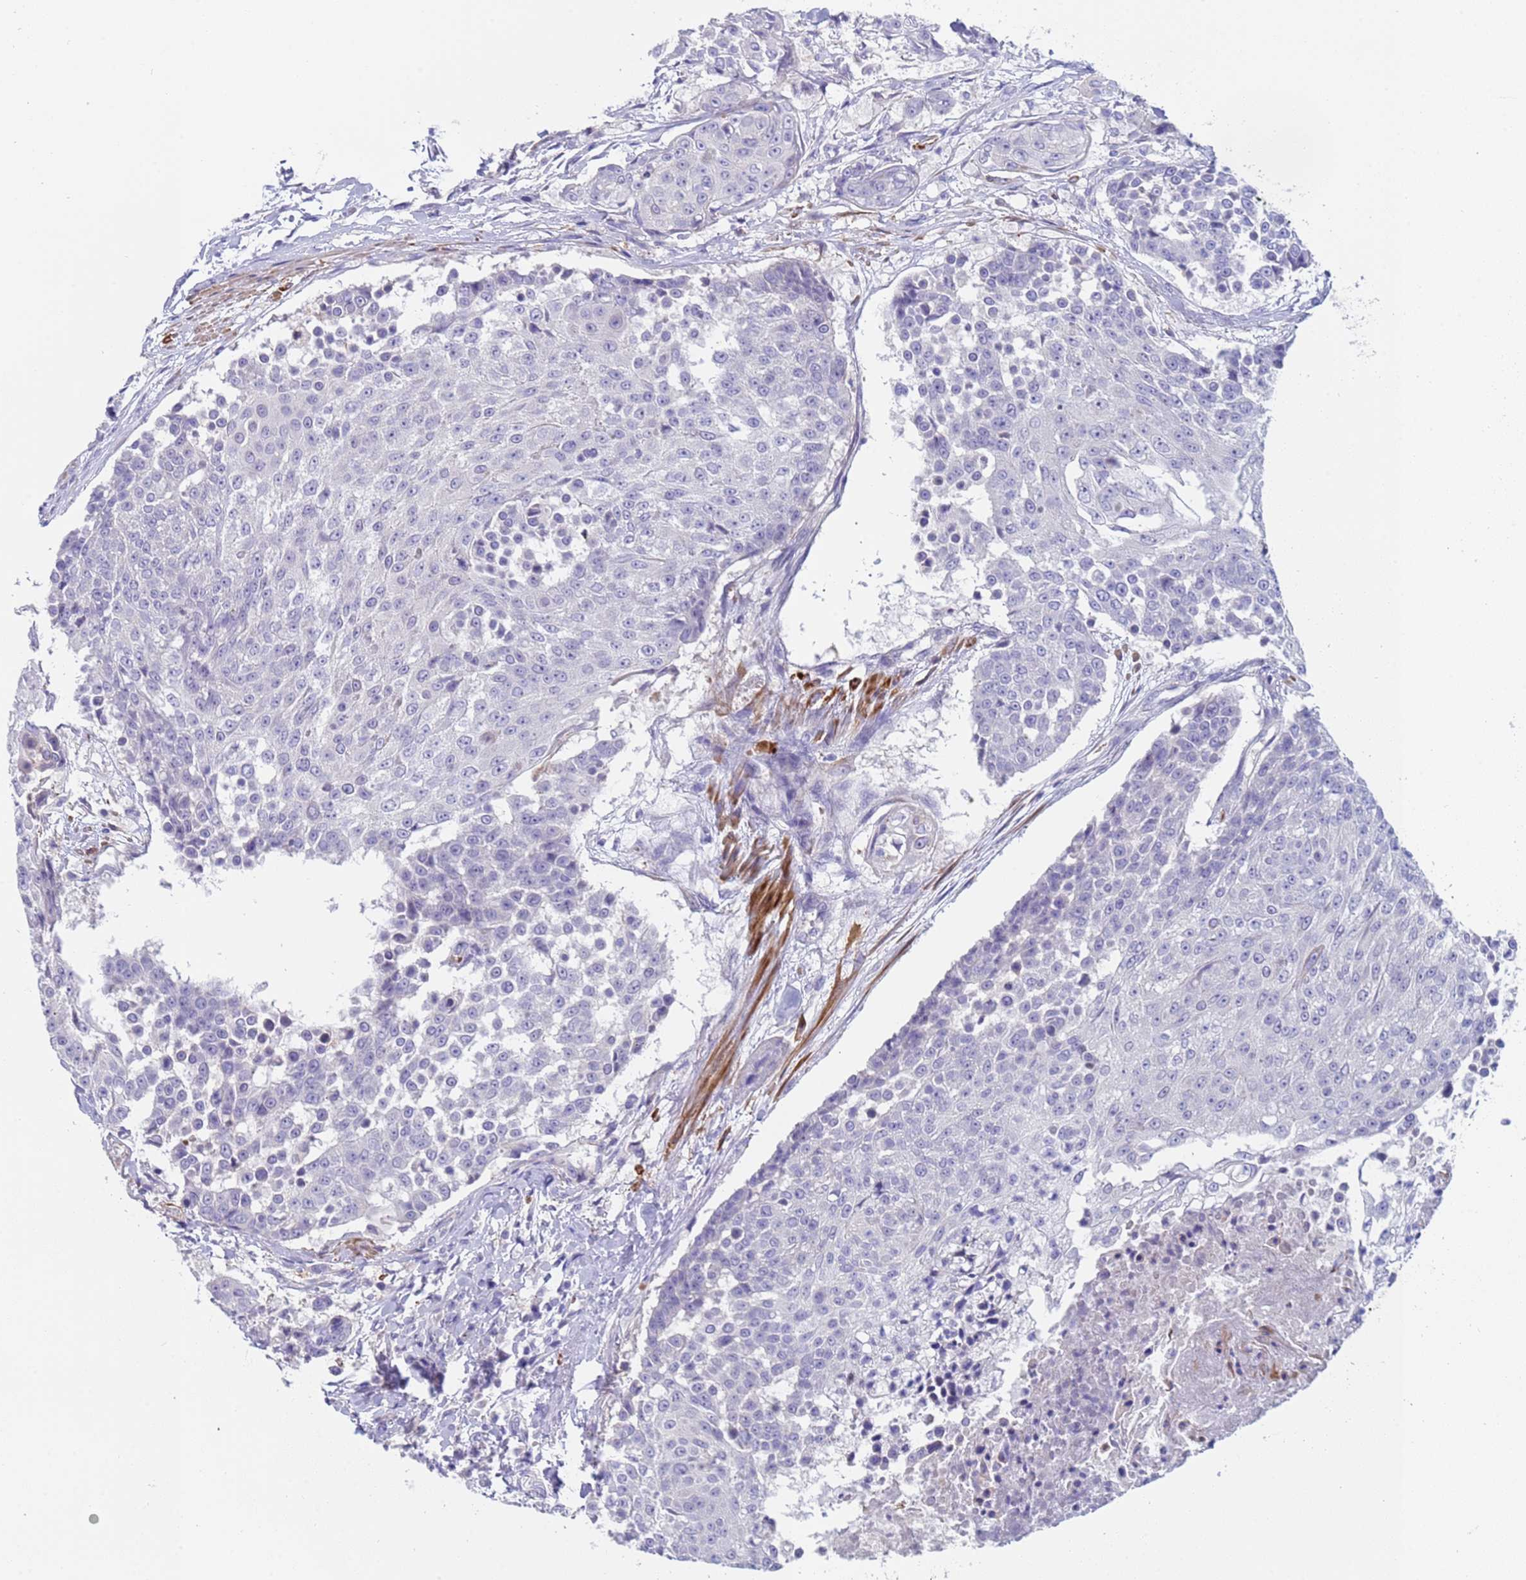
{"staining": {"intensity": "negative", "quantity": "none", "location": "none"}, "tissue": "urothelial cancer", "cell_type": "Tumor cells", "image_type": "cancer", "snomed": [{"axis": "morphology", "description": "Urothelial carcinoma, High grade"}, {"axis": "topography", "description": "Urinary bladder"}], "caption": "This histopathology image is of urothelial carcinoma (high-grade) stained with immunohistochemistry (IHC) to label a protein in brown with the nuclei are counter-stained blue. There is no expression in tumor cells. (DAB immunohistochemistry visualized using brightfield microscopy, high magnification).", "gene": "KBTBD3", "patient": {"sex": "female", "age": 63}}